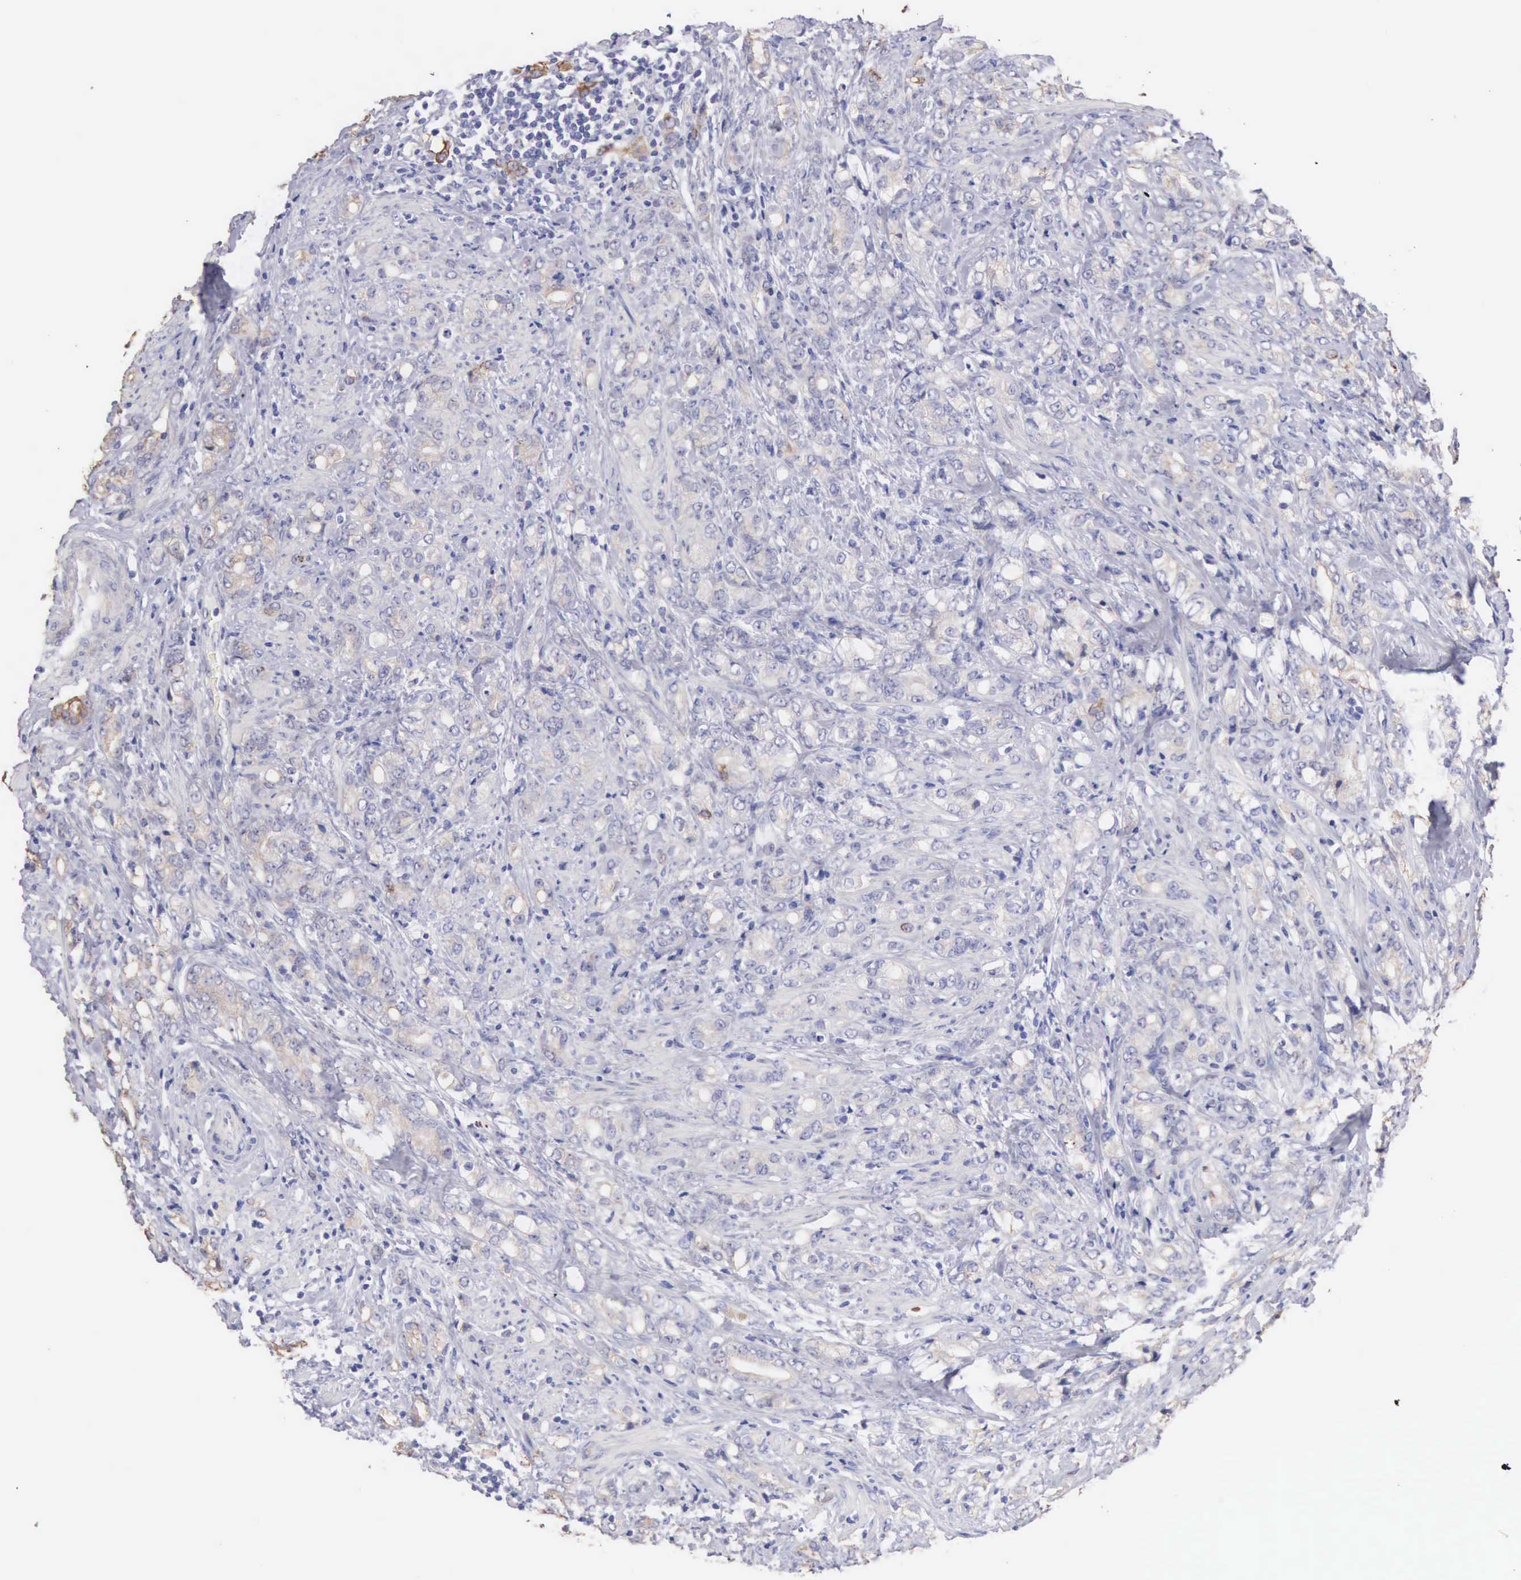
{"staining": {"intensity": "weak", "quantity": "<25%", "location": "cytoplasmic/membranous"}, "tissue": "prostate cancer", "cell_type": "Tumor cells", "image_type": "cancer", "snomed": [{"axis": "morphology", "description": "Adenocarcinoma, Medium grade"}, {"axis": "topography", "description": "Prostate"}], "caption": "There is no significant expression in tumor cells of prostate cancer.", "gene": "PIR", "patient": {"sex": "male", "age": 59}}